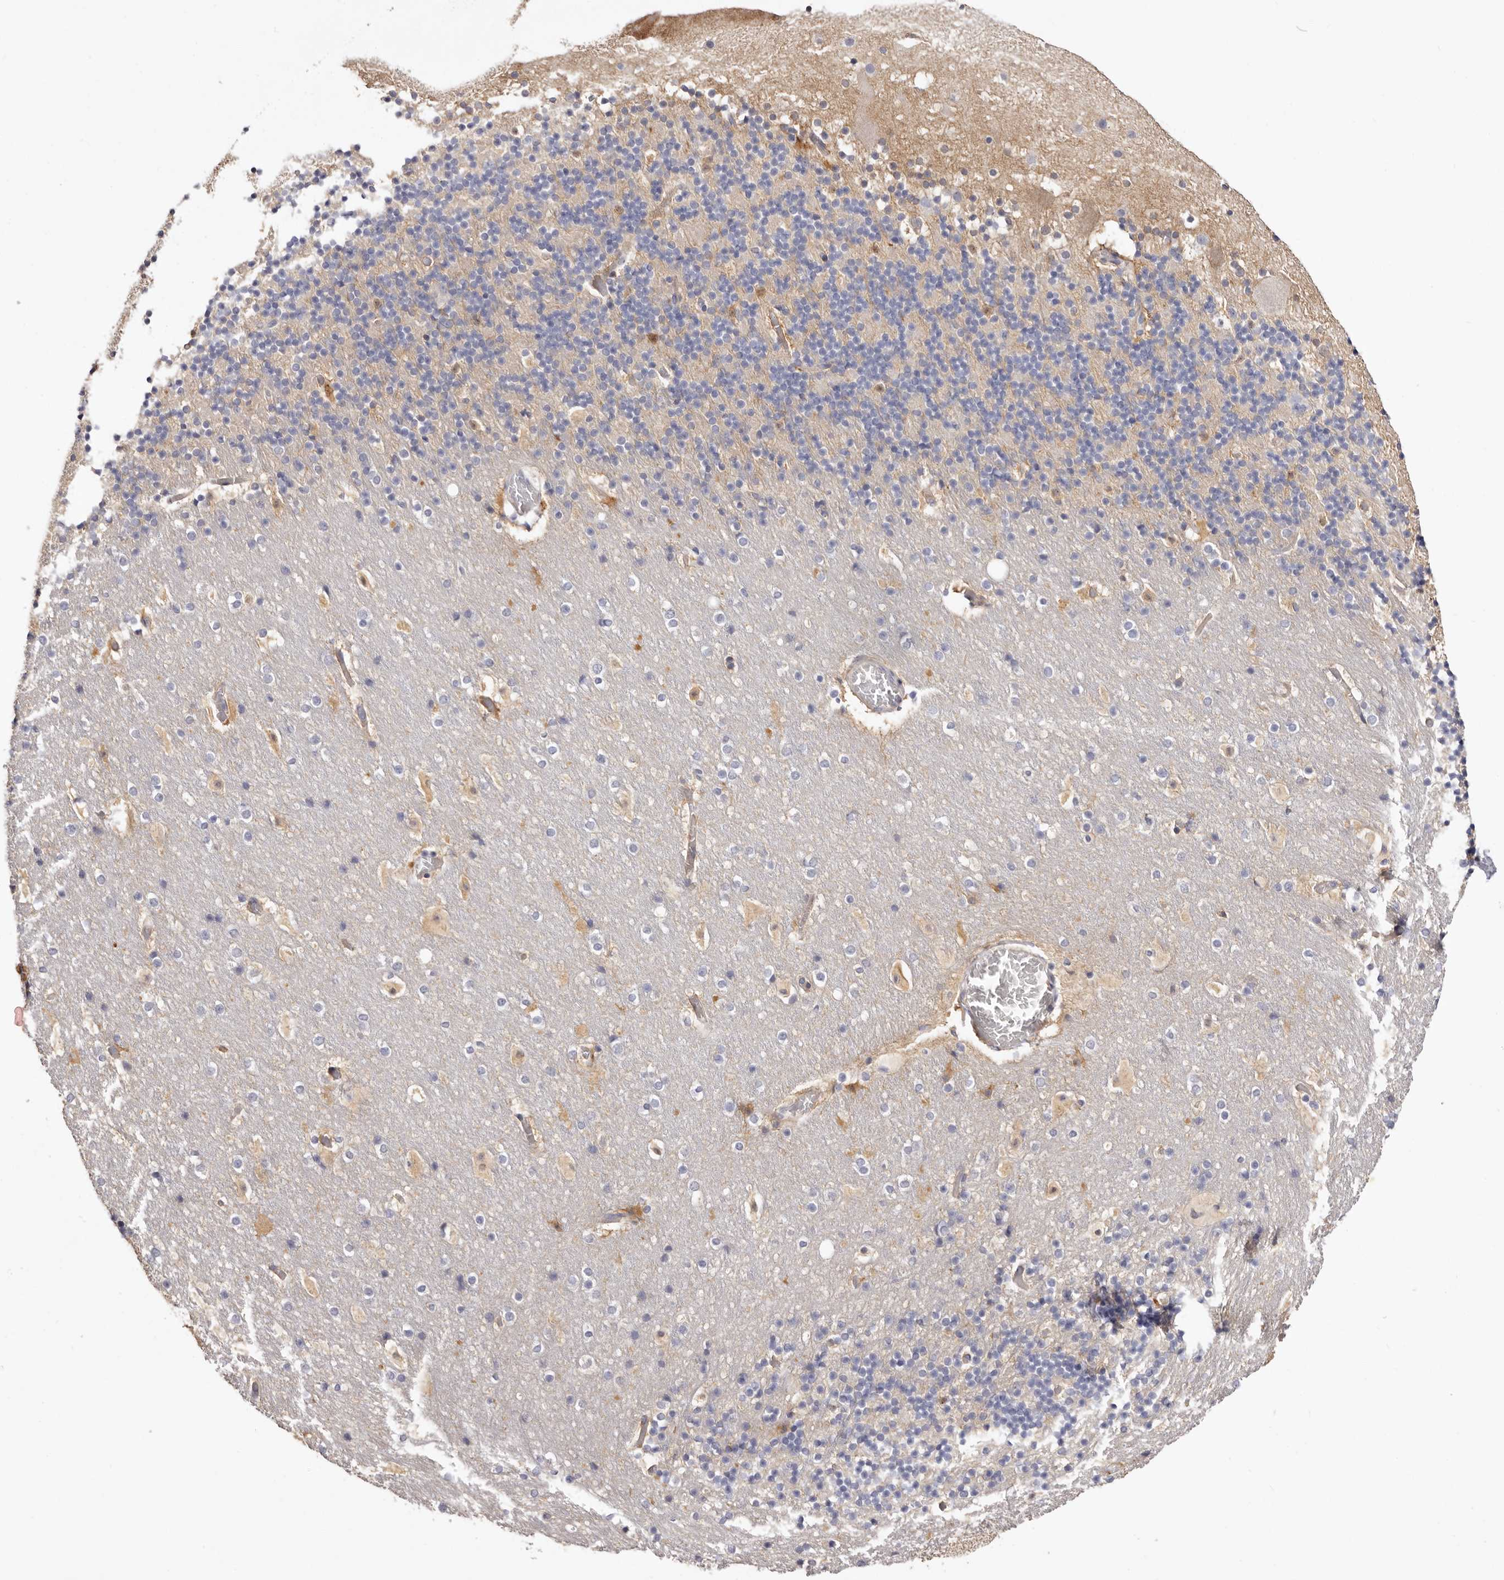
{"staining": {"intensity": "weak", "quantity": "<25%", "location": "cytoplasmic/membranous"}, "tissue": "cerebellum", "cell_type": "Cells in granular layer", "image_type": "normal", "snomed": [{"axis": "morphology", "description": "Normal tissue, NOS"}, {"axis": "topography", "description": "Cerebellum"}], "caption": "A micrograph of cerebellum stained for a protein shows no brown staining in cells in granular layer. (DAB (3,3'-diaminobenzidine) IHC with hematoxylin counter stain).", "gene": "STK16", "patient": {"sex": "male", "age": 57}}